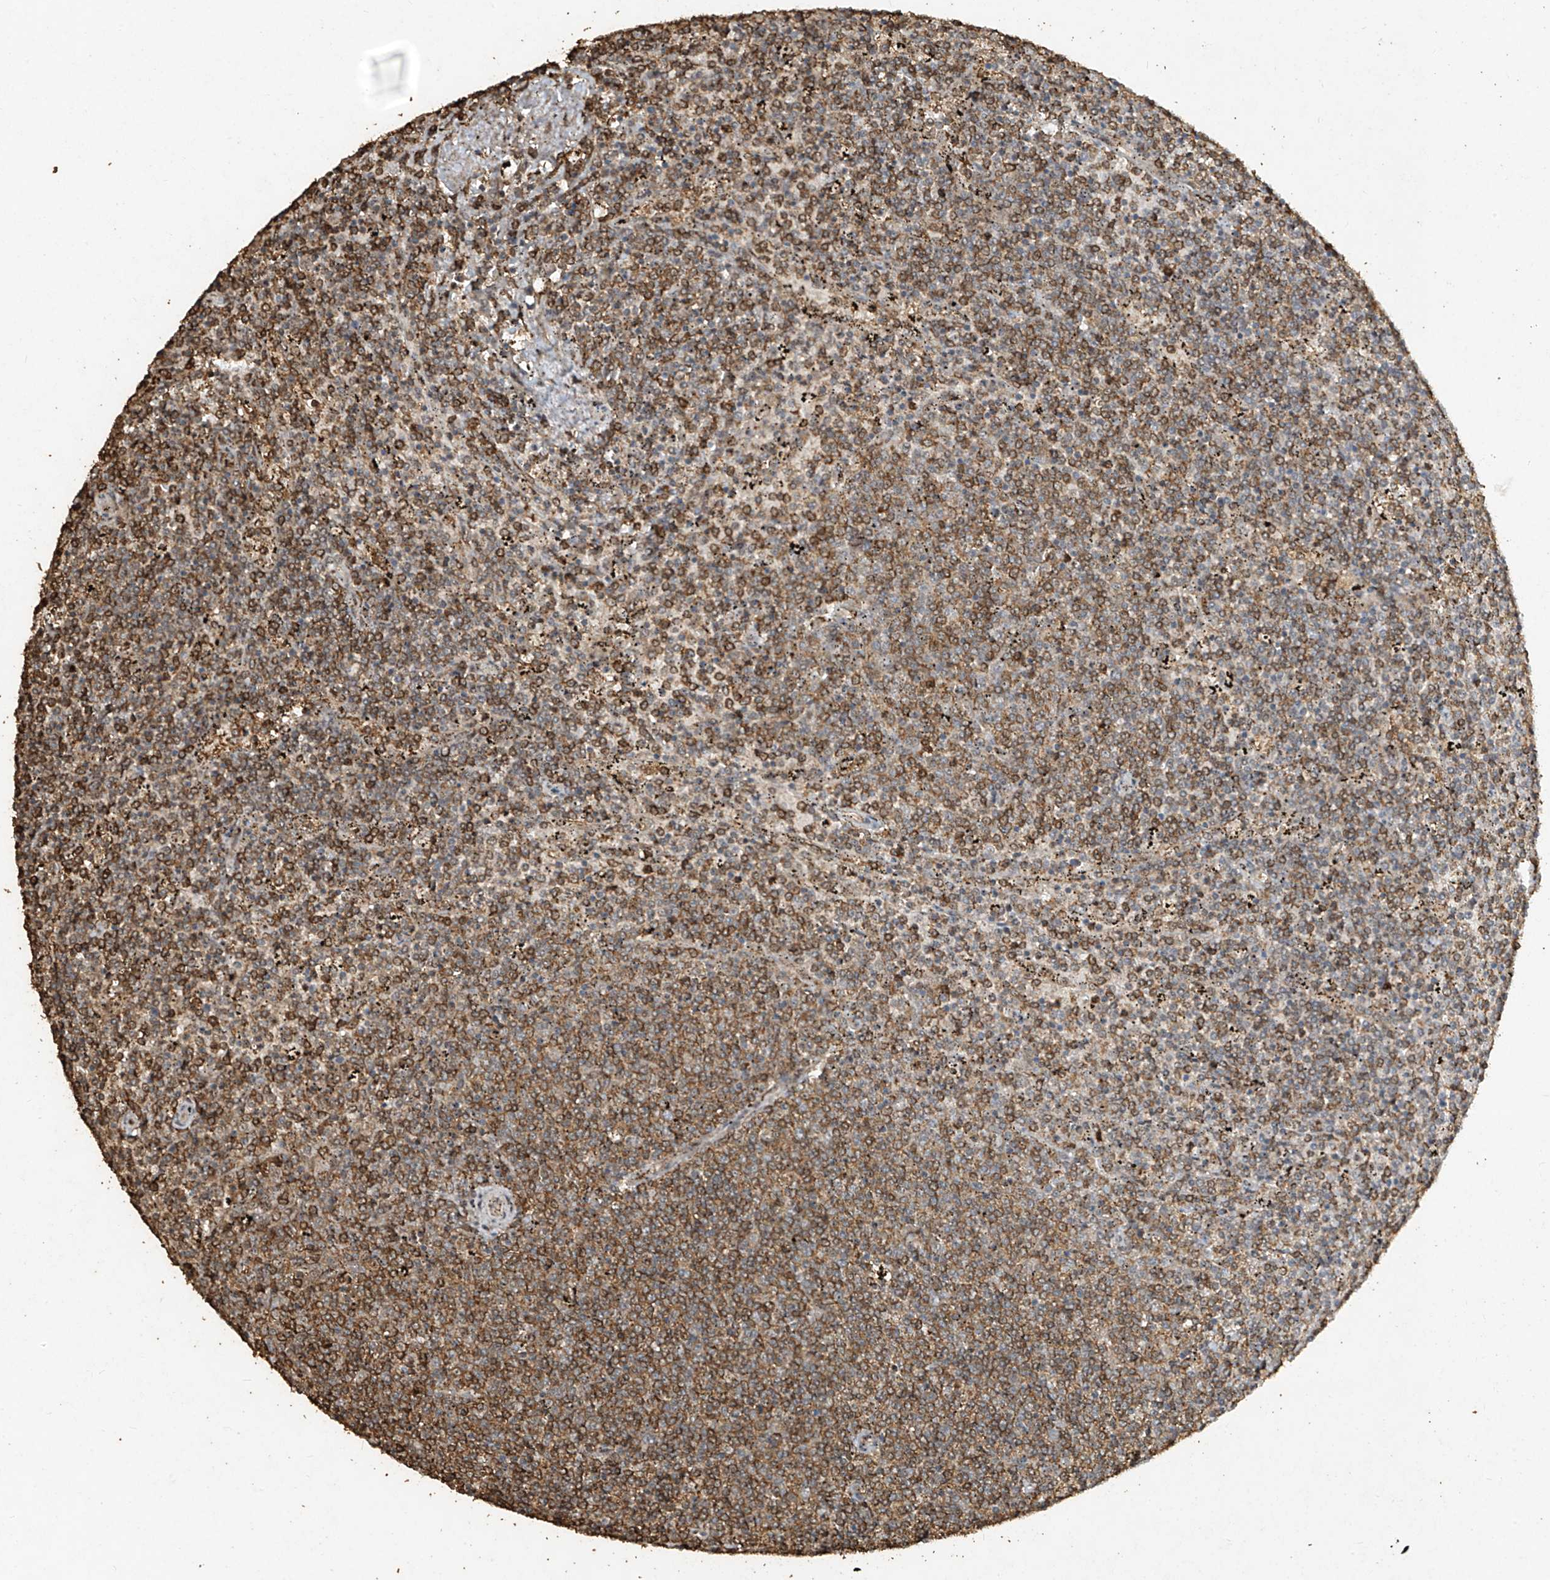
{"staining": {"intensity": "moderate", "quantity": ">75%", "location": "cytoplasmic/membranous"}, "tissue": "lymphoma", "cell_type": "Tumor cells", "image_type": "cancer", "snomed": [{"axis": "morphology", "description": "Malignant lymphoma, non-Hodgkin's type, Low grade"}, {"axis": "topography", "description": "Spleen"}], "caption": "High-power microscopy captured an immunohistochemistry (IHC) histopathology image of lymphoma, revealing moderate cytoplasmic/membranous expression in about >75% of tumor cells.", "gene": "ERBB3", "patient": {"sex": "female", "age": 50}}